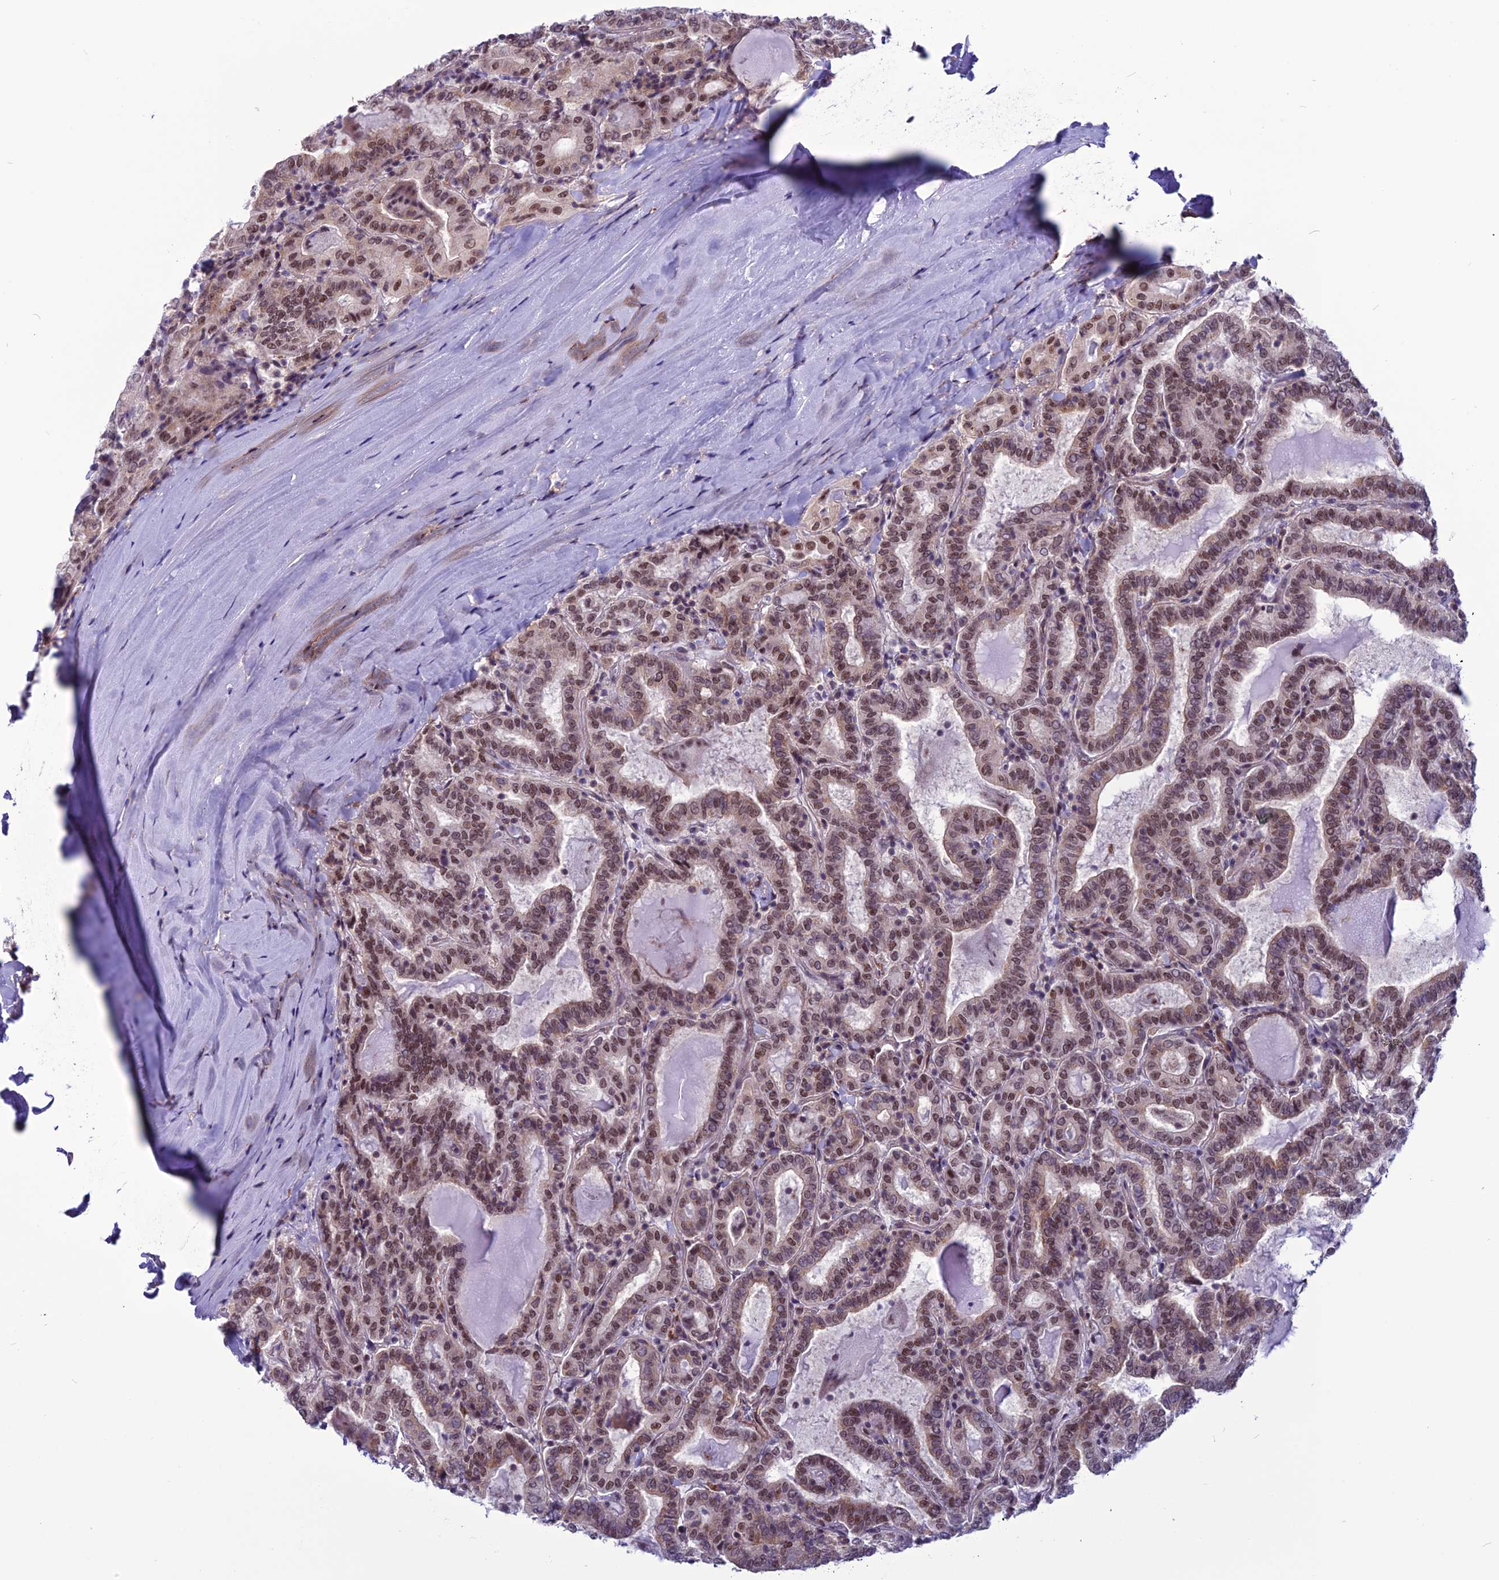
{"staining": {"intensity": "moderate", "quantity": ">75%", "location": "nuclear"}, "tissue": "thyroid cancer", "cell_type": "Tumor cells", "image_type": "cancer", "snomed": [{"axis": "morphology", "description": "Papillary adenocarcinoma, NOS"}, {"axis": "topography", "description": "Thyroid gland"}], "caption": "Thyroid cancer was stained to show a protein in brown. There is medium levels of moderate nuclear positivity in approximately >75% of tumor cells. (DAB IHC, brown staining for protein, blue staining for nuclei).", "gene": "U2AF1", "patient": {"sex": "female", "age": 72}}